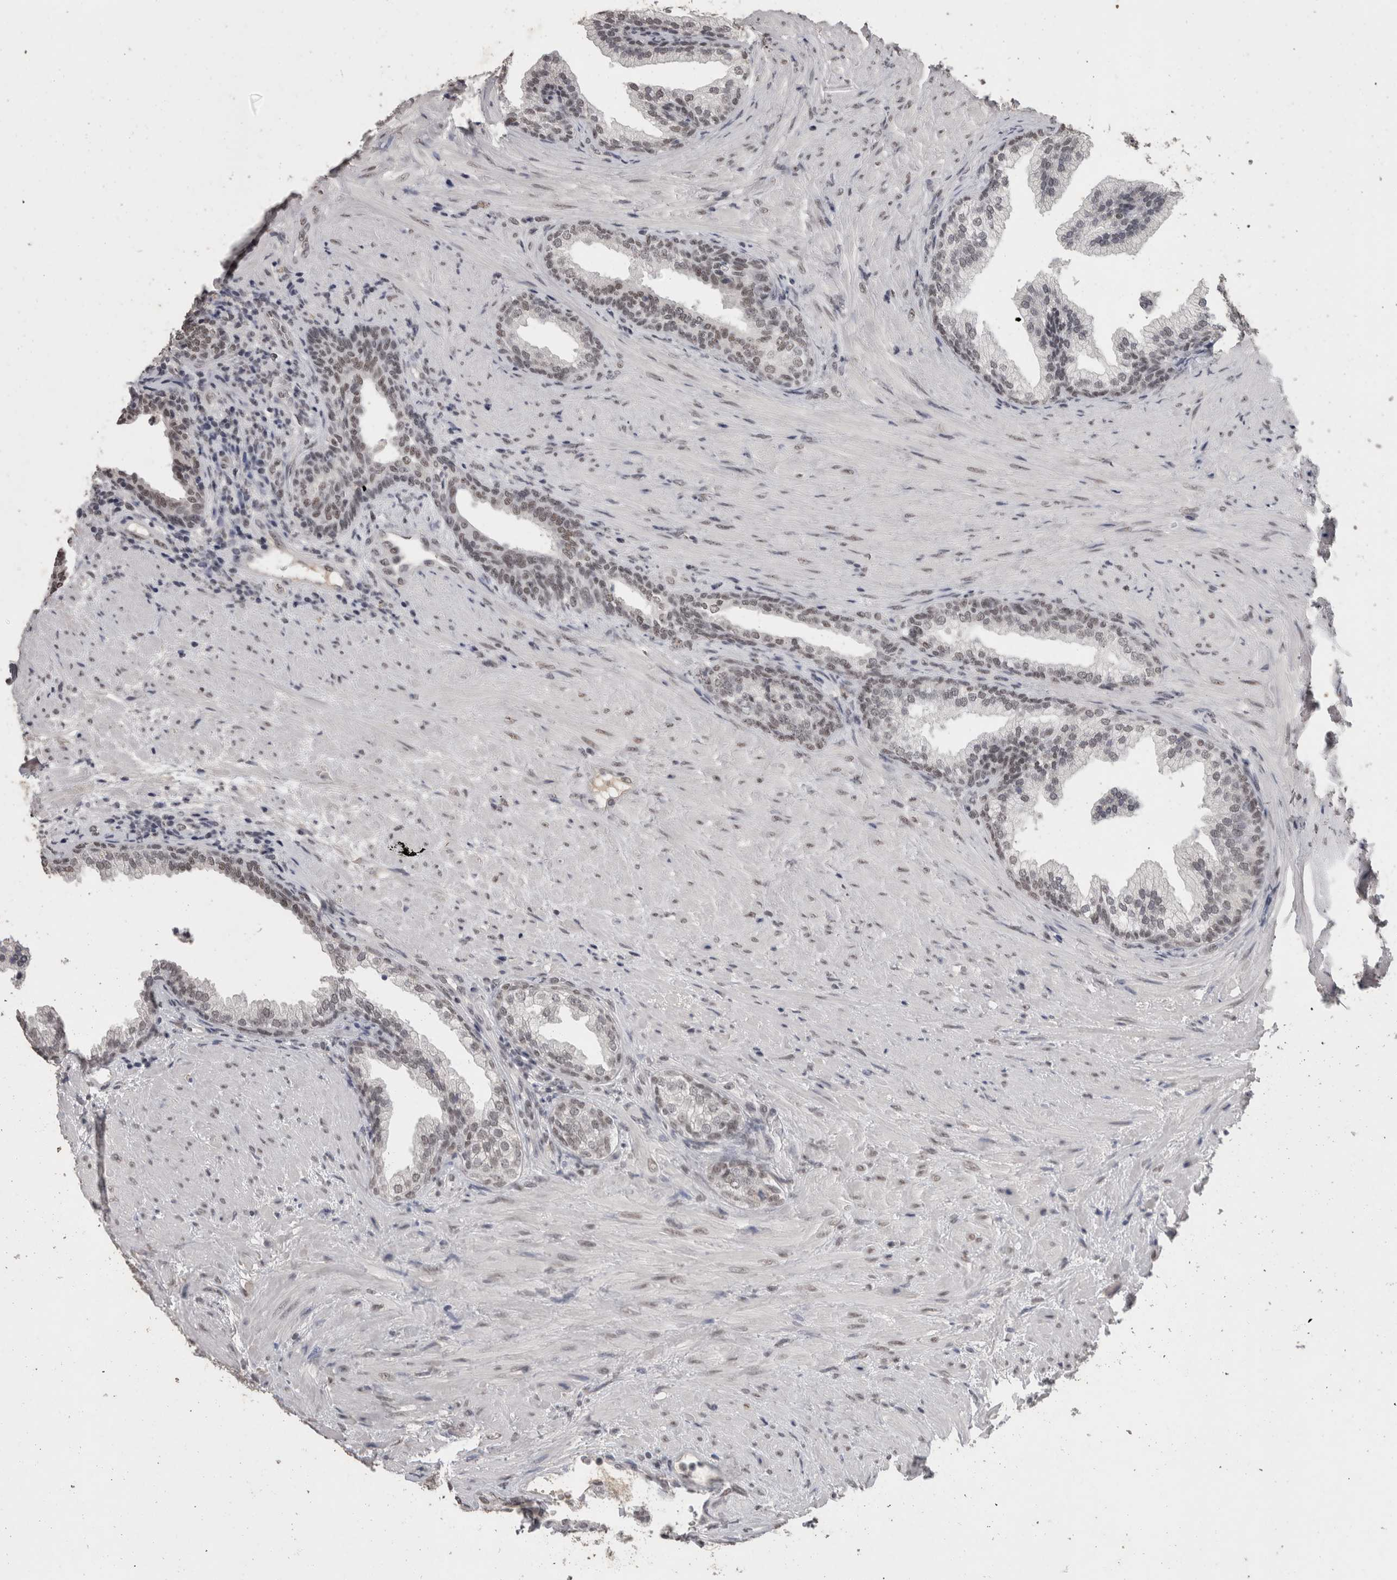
{"staining": {"intensity": "weak", "quantity": "25%-75%", "location": "nuclear"}, "tissue": "prostate", "cell_type": "Glandular cells", "image_type": "normal", "snomed": [{"axis": "morphology", "description": "Normal tissue, NOS"}, {"axis": "topography", "description": "Prostate"}], "caption": "Immunohistochemical staining of benign prostate reveals weak nuclear protein positivity in about 25%-75% of glandular cells.", "gene": "DDX17", "patient": {"sex": "male", "age": 76}}